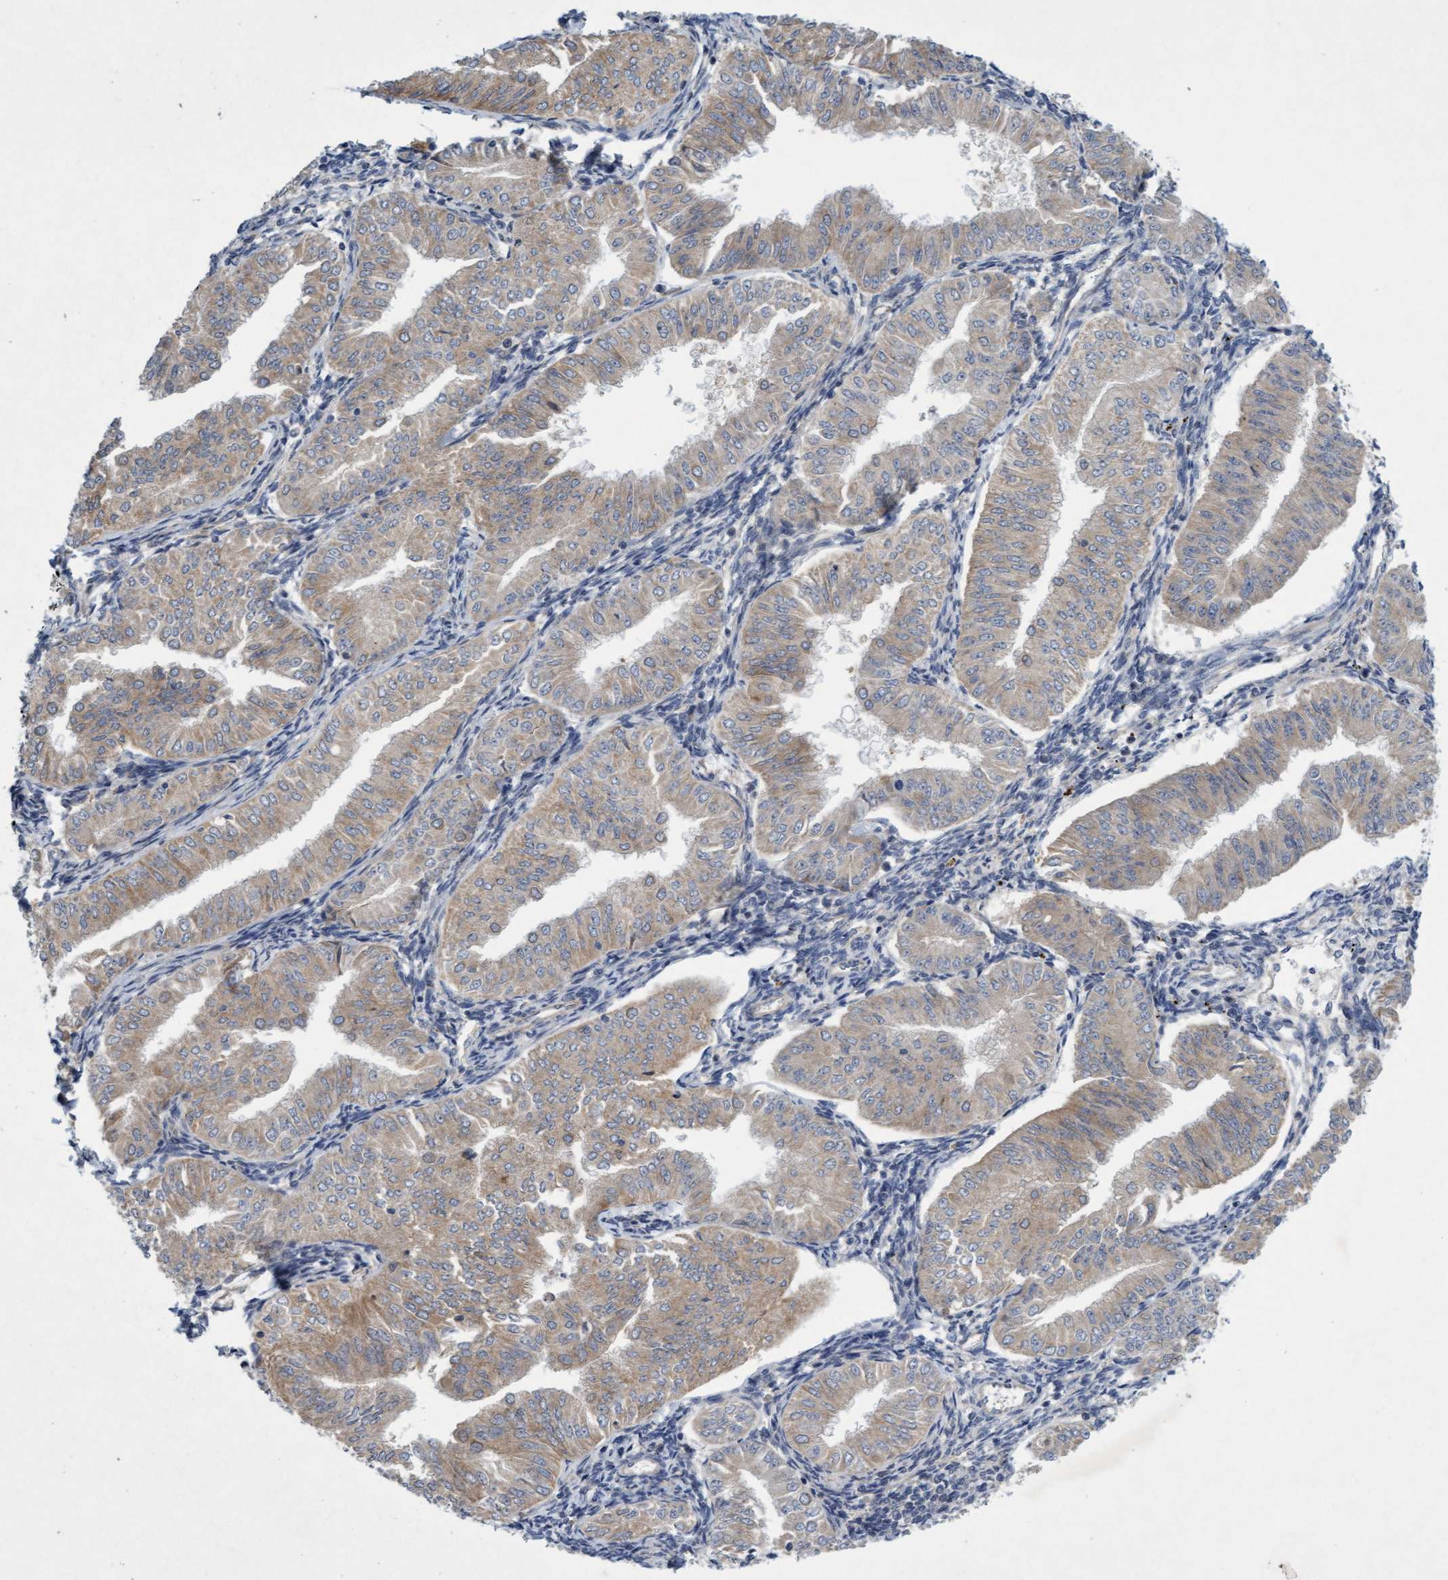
{"staining": {"intensity": "weak", "quantity": ">75%", "location": "cytoplasmic/membranous"}, "tissue": "endometrial cancer", "cell_type": "Tumor cells", "image_type": "cancer", "snomed": [{"axis": "morphology", "description": "Normal tissue, NOS"}, {"axis": "morphology", "description": "Adenocarcinoma, NOS"}, {"axis": "topography", "description": "Endometrium"}], "caption": "The micrograph displays staining of adenocarcinoma (endometrial), revealing weak cytoplasmic/membranous protein expression (brown color) within tumor cells.", "gene": "DDHD2", "patient": {"sex": "female", "age": 53}}